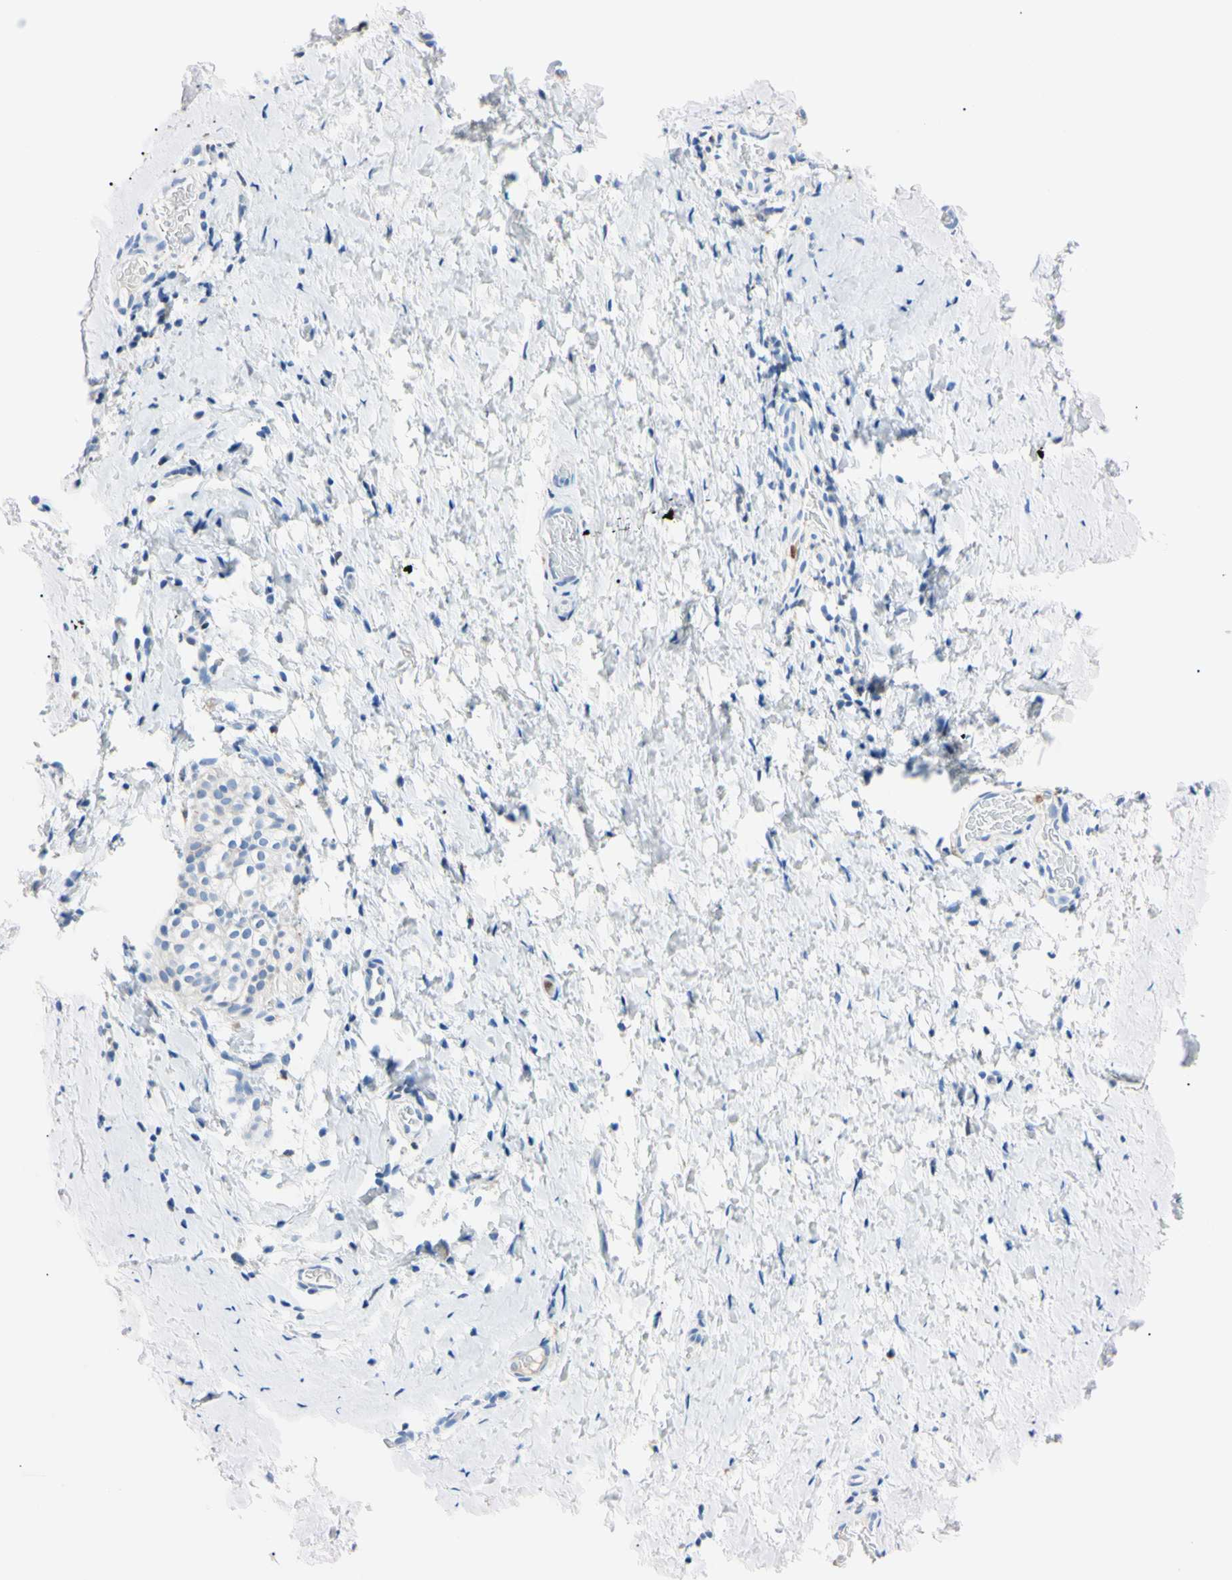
{"staining": {"intensity": "negative", "quantity": "none", "location": "none"}, "tissue": "smooth muscle", "cell_type": "Smooth muscle cells", "image_type": "normal", "snomed": [{"axis": "morphology", "description": "Normal tissue, NOS"}, {"axis": "topography", "description": "Smooth muscle"}], "caption": "The immunohistochemistry (IHC) histopathology image has no significant positivity in smooth muscle cells of smooth muscle. (DAB immunohistochemistry visualized using brightfield microscopy, high magnification).", "gene": "NCF4", "patient": {"sex": "male", "age": 16}}